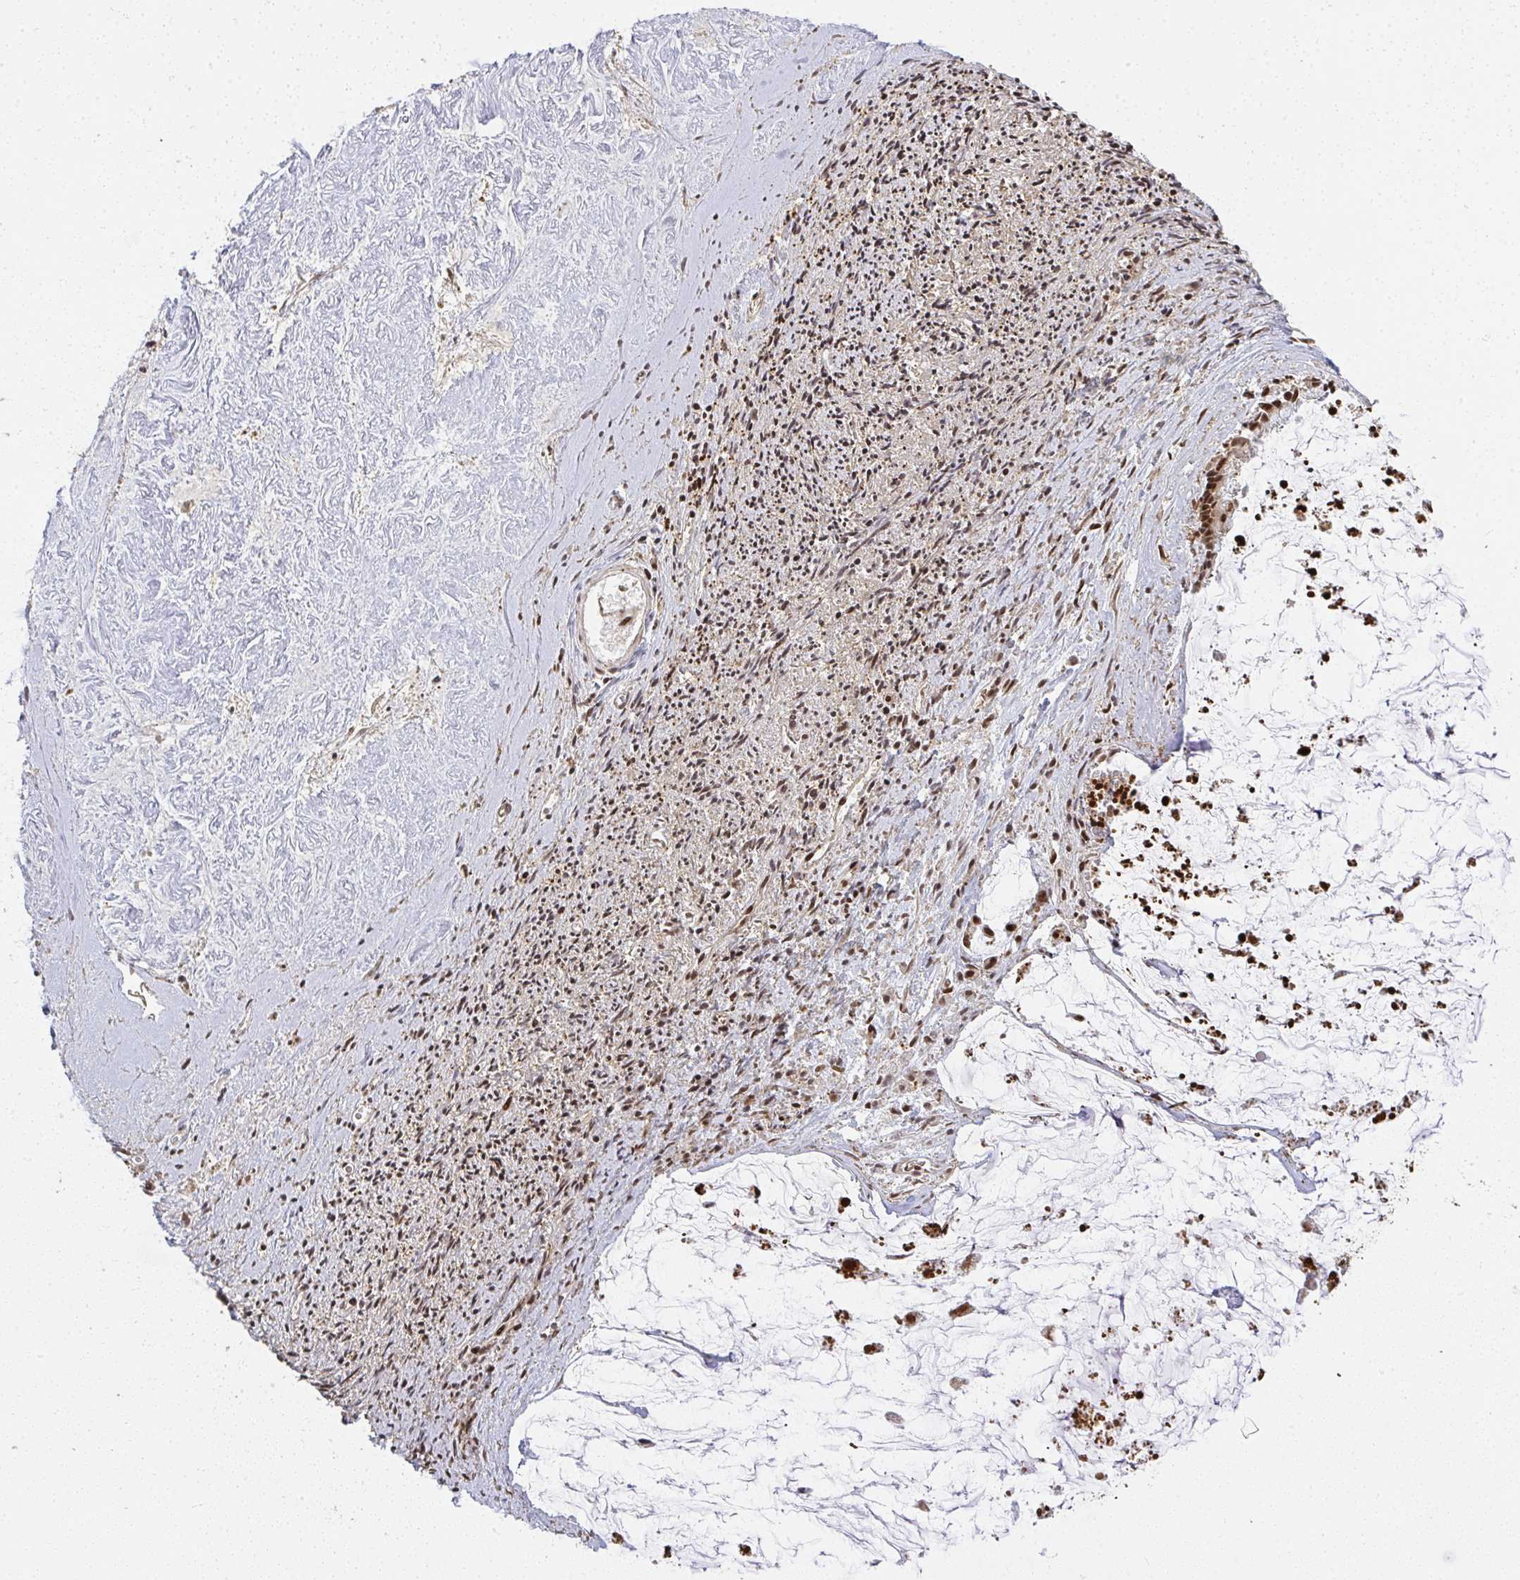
{"staining": {"intensity": "moderate", "quantity": ">75%", "location": "nuclear"}, "tissue": "ovarian cancer", "cell_type": "Tumor cells", "image_type": "cancer", "snomed": [{"axis": "morphology", "description": "Cystadenocarcinoma, mucinous, NOS"}, {"axis": "topography", "description": "Ovary"}], "caption": "About >75% of tumor cells in mucinous cystadenocarcinoma (ovarian) display moderate nuclear protein staining as visualized by brown immunohistochemical staining.", "gene": "U2AF1", "patient": {"sex": "female", "age": 90}}